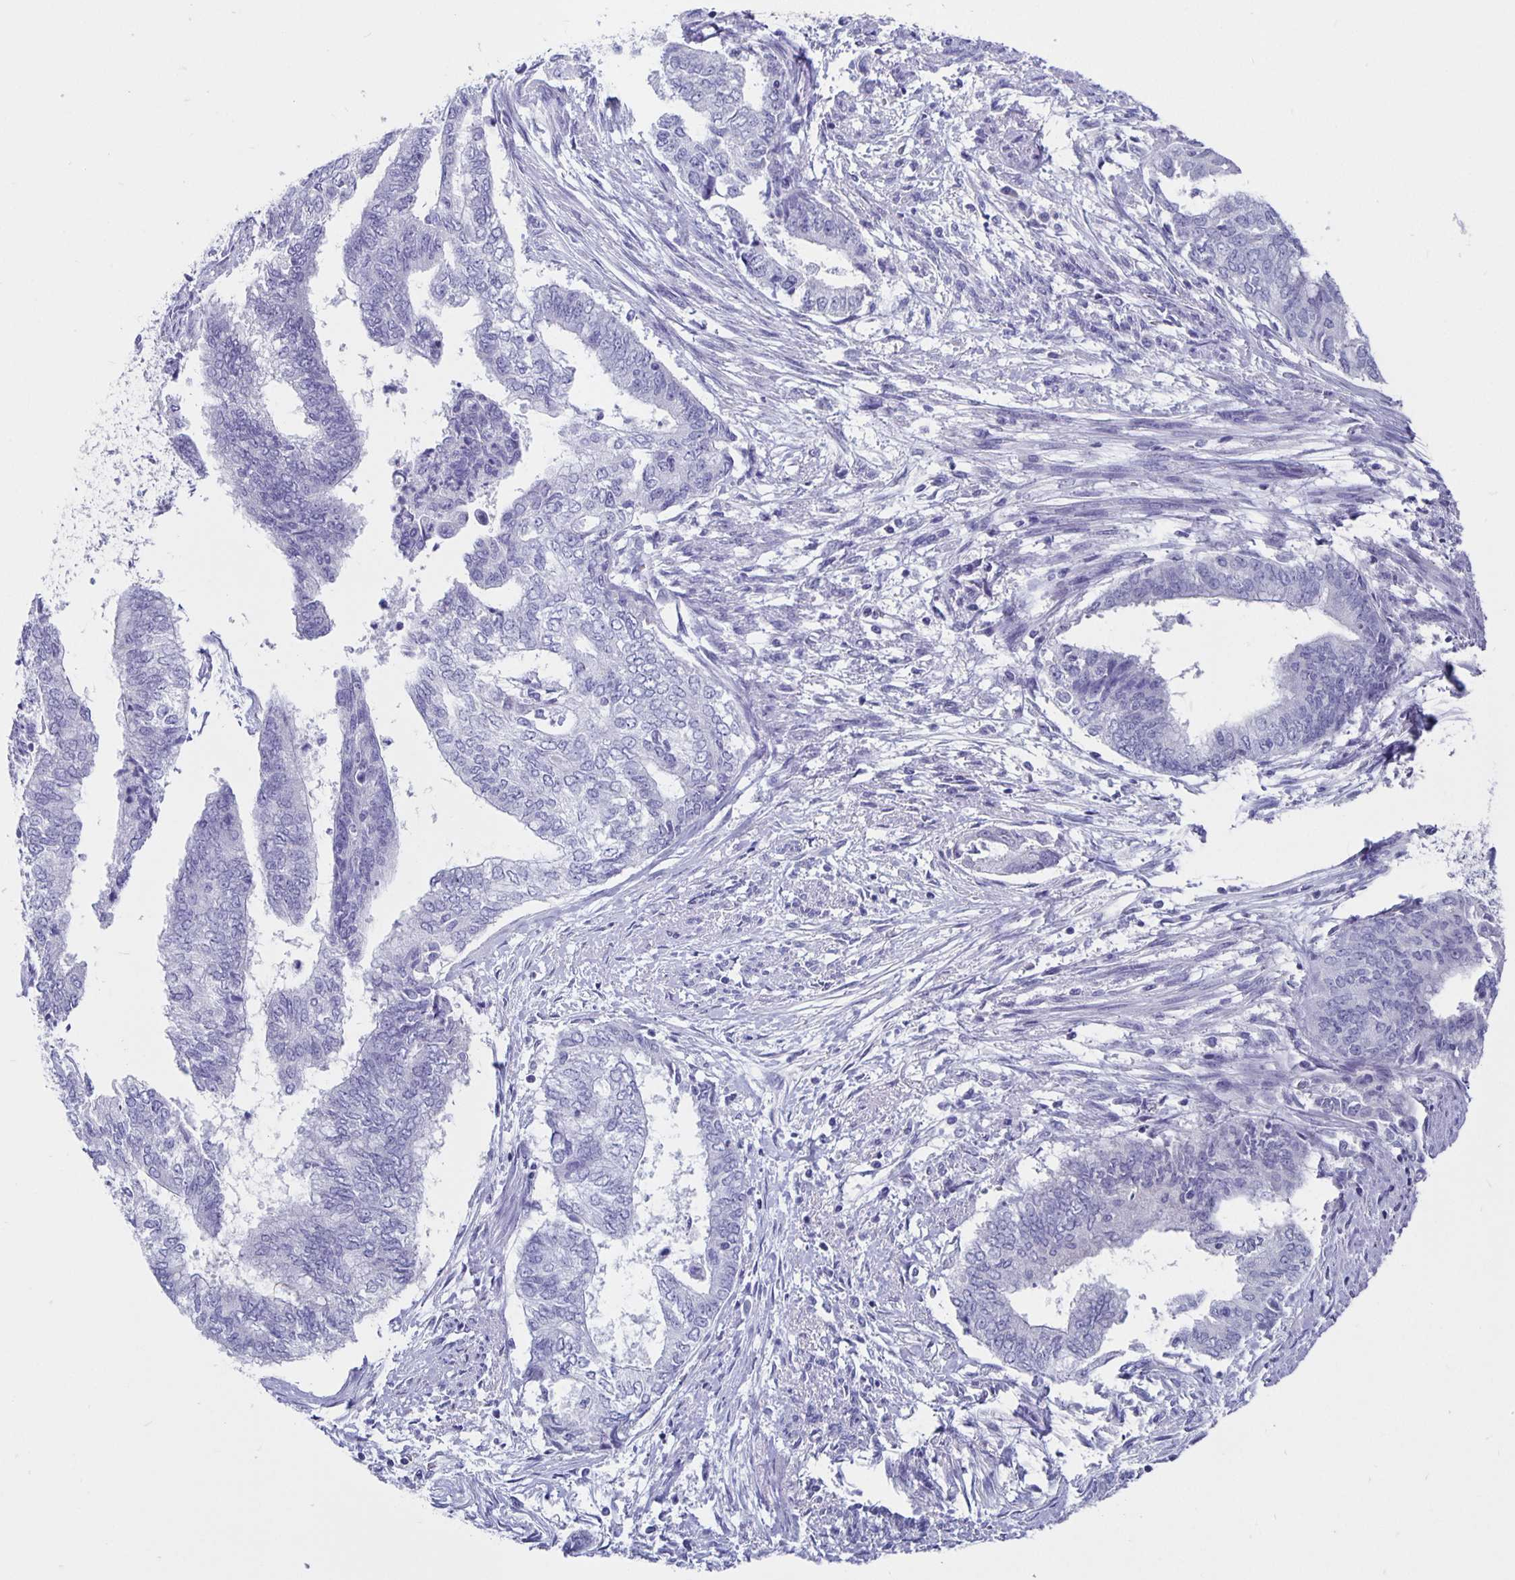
{"staining": {"intensity": "negative", "quantity": "none", "location": "none"}, "tissue": "endometrial cancer", "cell_type": "Tumor cells", "image_type": "cancer", "snomed": [{"axis": "morphology", "description": "Adenocarcinoma, NOS"}, {"axis": "topography", "description": "Endometrium"}], "caption": "A photomicrograph of human adenocarcinoma (endometrial) is negative for staining in tumor cells. (Brightfield microscopy of DAB (3,3'-diaminobenzidine) immunohistochemistry (IHC) at high magnification).", "gene": "ODF3B", "patient": {"sex": "female", "age": 65}}